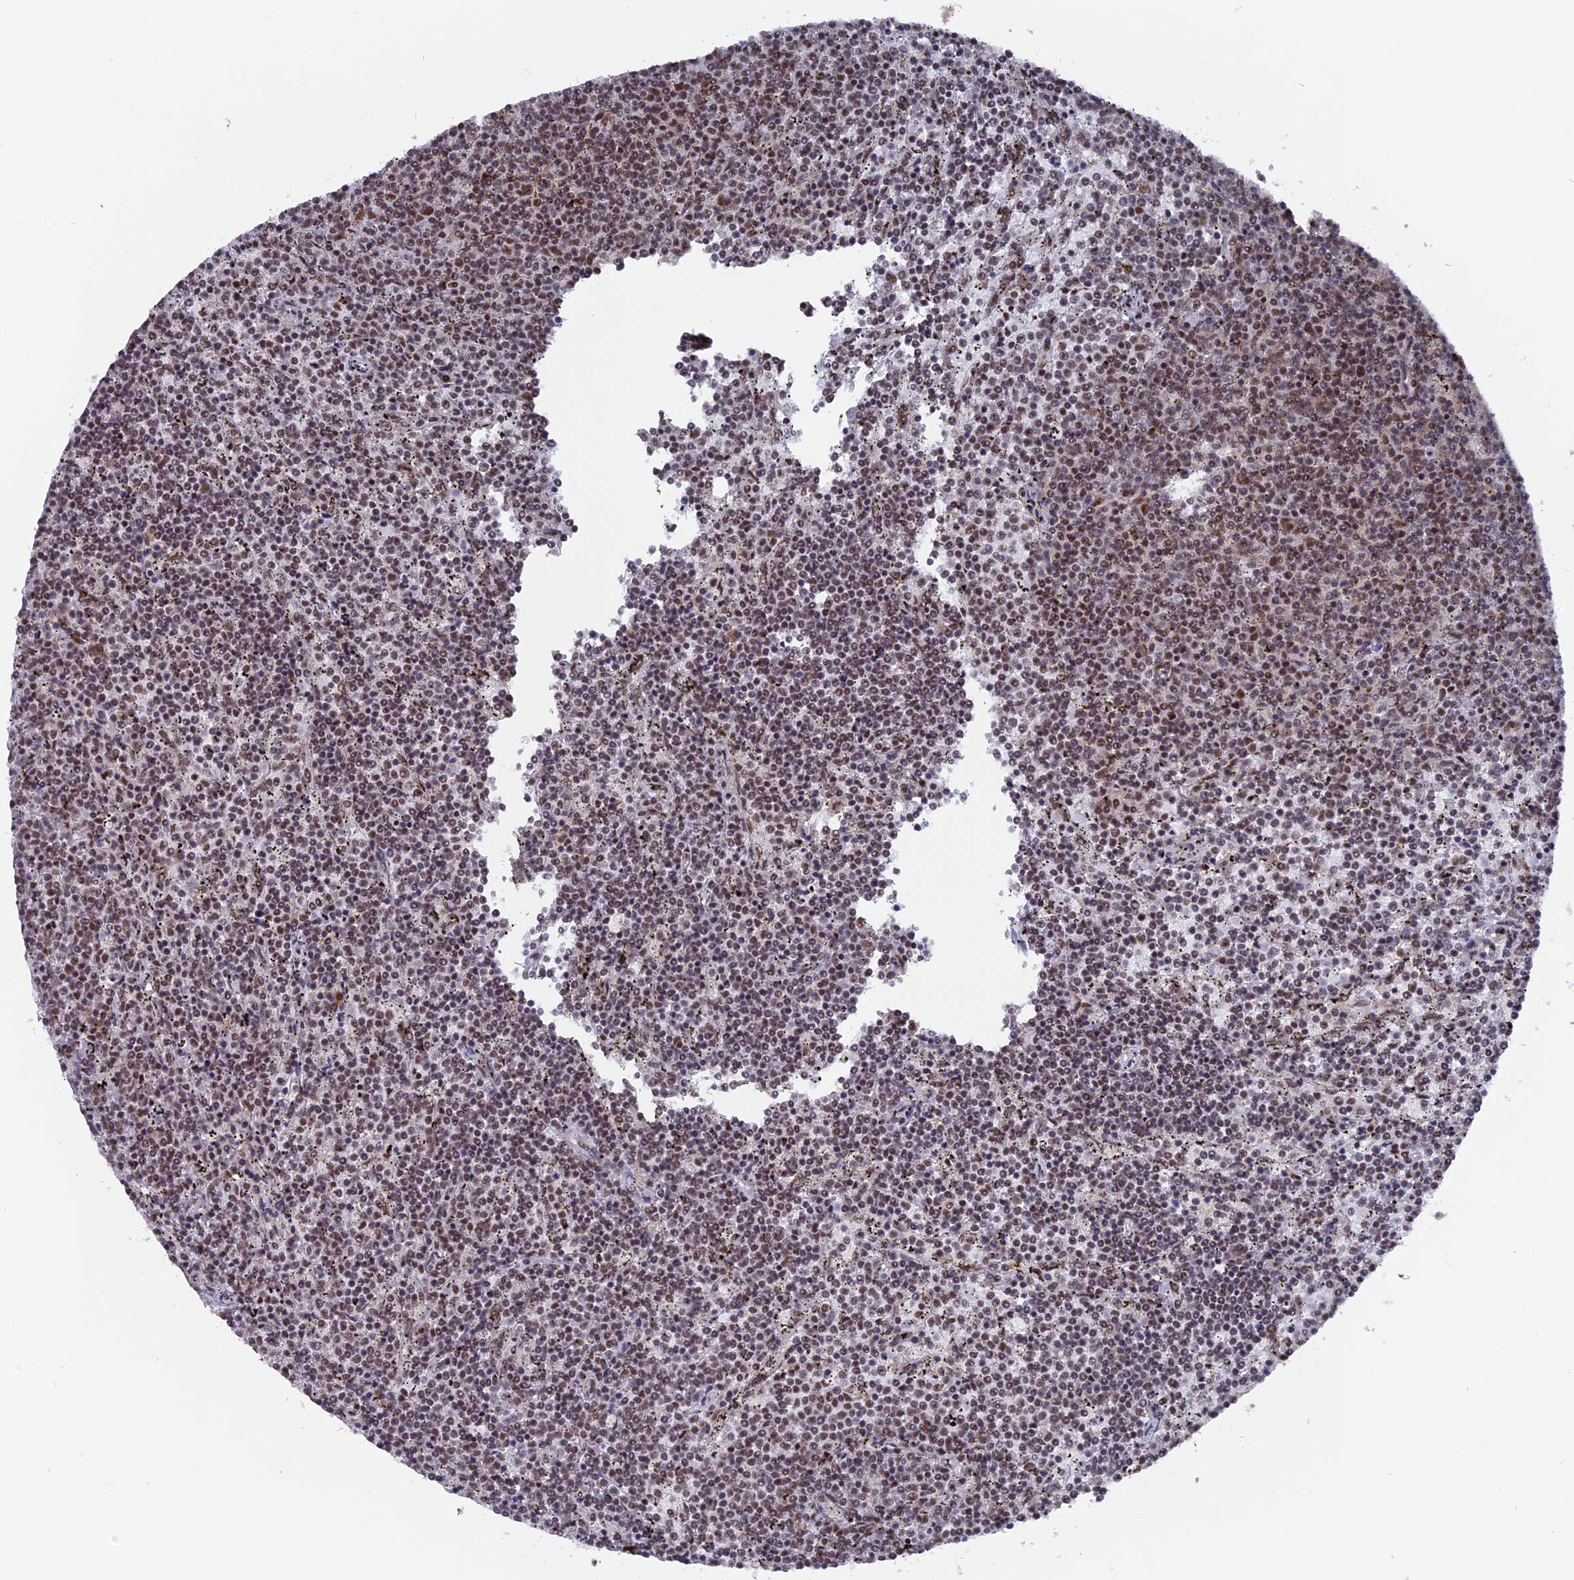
{"staining": {"intensity": "moderate", "quantity": "25%-75%", "location": "nuclear"}, "tissue": "lymphoma", "cell_type": "Tumor cells", "image_type": "cancer", "snomed": [{"axis": "morphology", "description": "Malignant lymphoma, non-Hodgkin's type, Low grade"}, {"axis": "topography", "description": "Spleen"}], "caption": "High-power microscopy captured an IHC micrograph of lymphoma, revealing moderate nuclear expression in approximately 25%-75% of tumor cells. The protein of interest is stained brown, and the nuclei are stained in blue (DAB (3,3'-diaminobenzidine) IHC with brightfield microscopy, high magnification).", "gene": "SF3A2", "patient": {"sex": "female", "age": 50}}